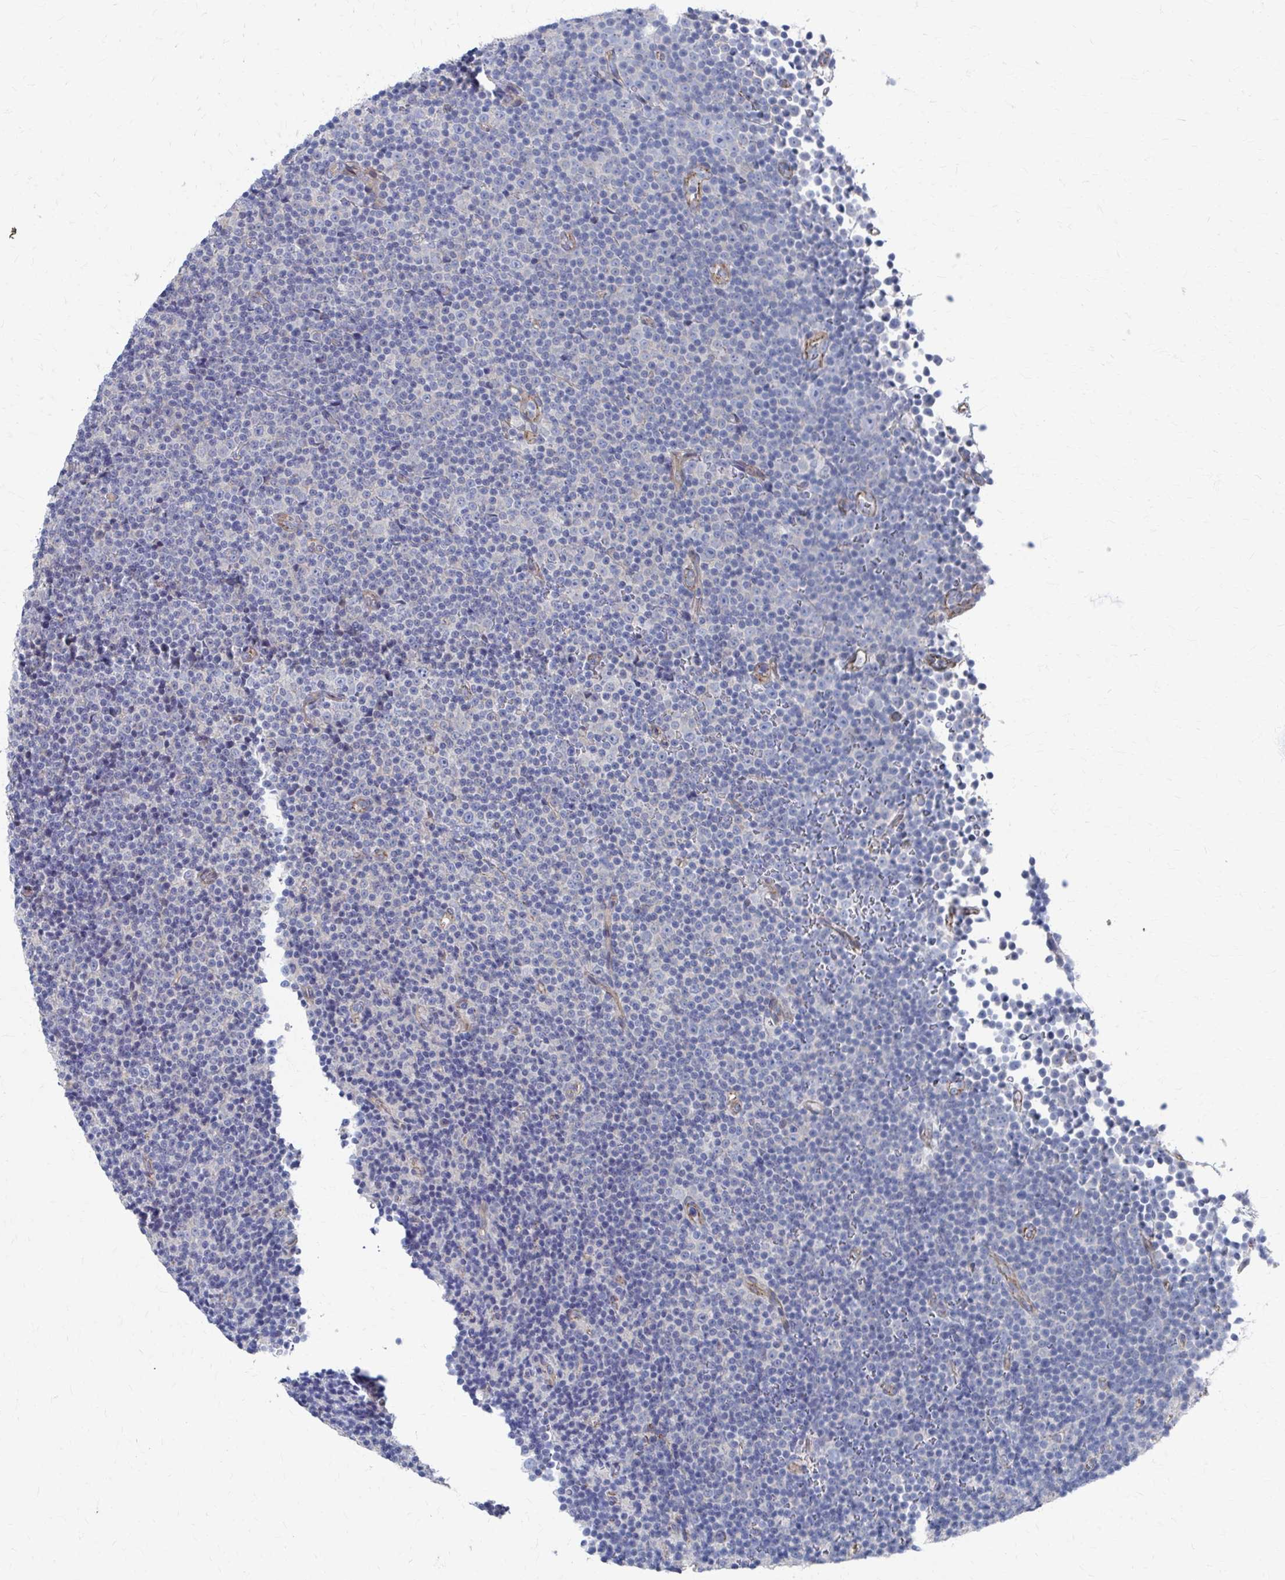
{"staining": {"intensity": "negative", "quantity": "none", "location": "none"}, "tissue": "lymphoma", "cell_type": "Tumor cells", "image_type": "cancer", "snomed": [{"axis": "morphology", "description": "Malignant lymphoma, non-Hodgkin's type, Low grade"}, {"axis": "topography", "description": "Lymph node"}], "caption": "An image of lymphoma stained for a protein exhibits no brown staining in tumor cells.", "gene": "PLEKHG7", "patient": {"sex": "female", "age": 67}}